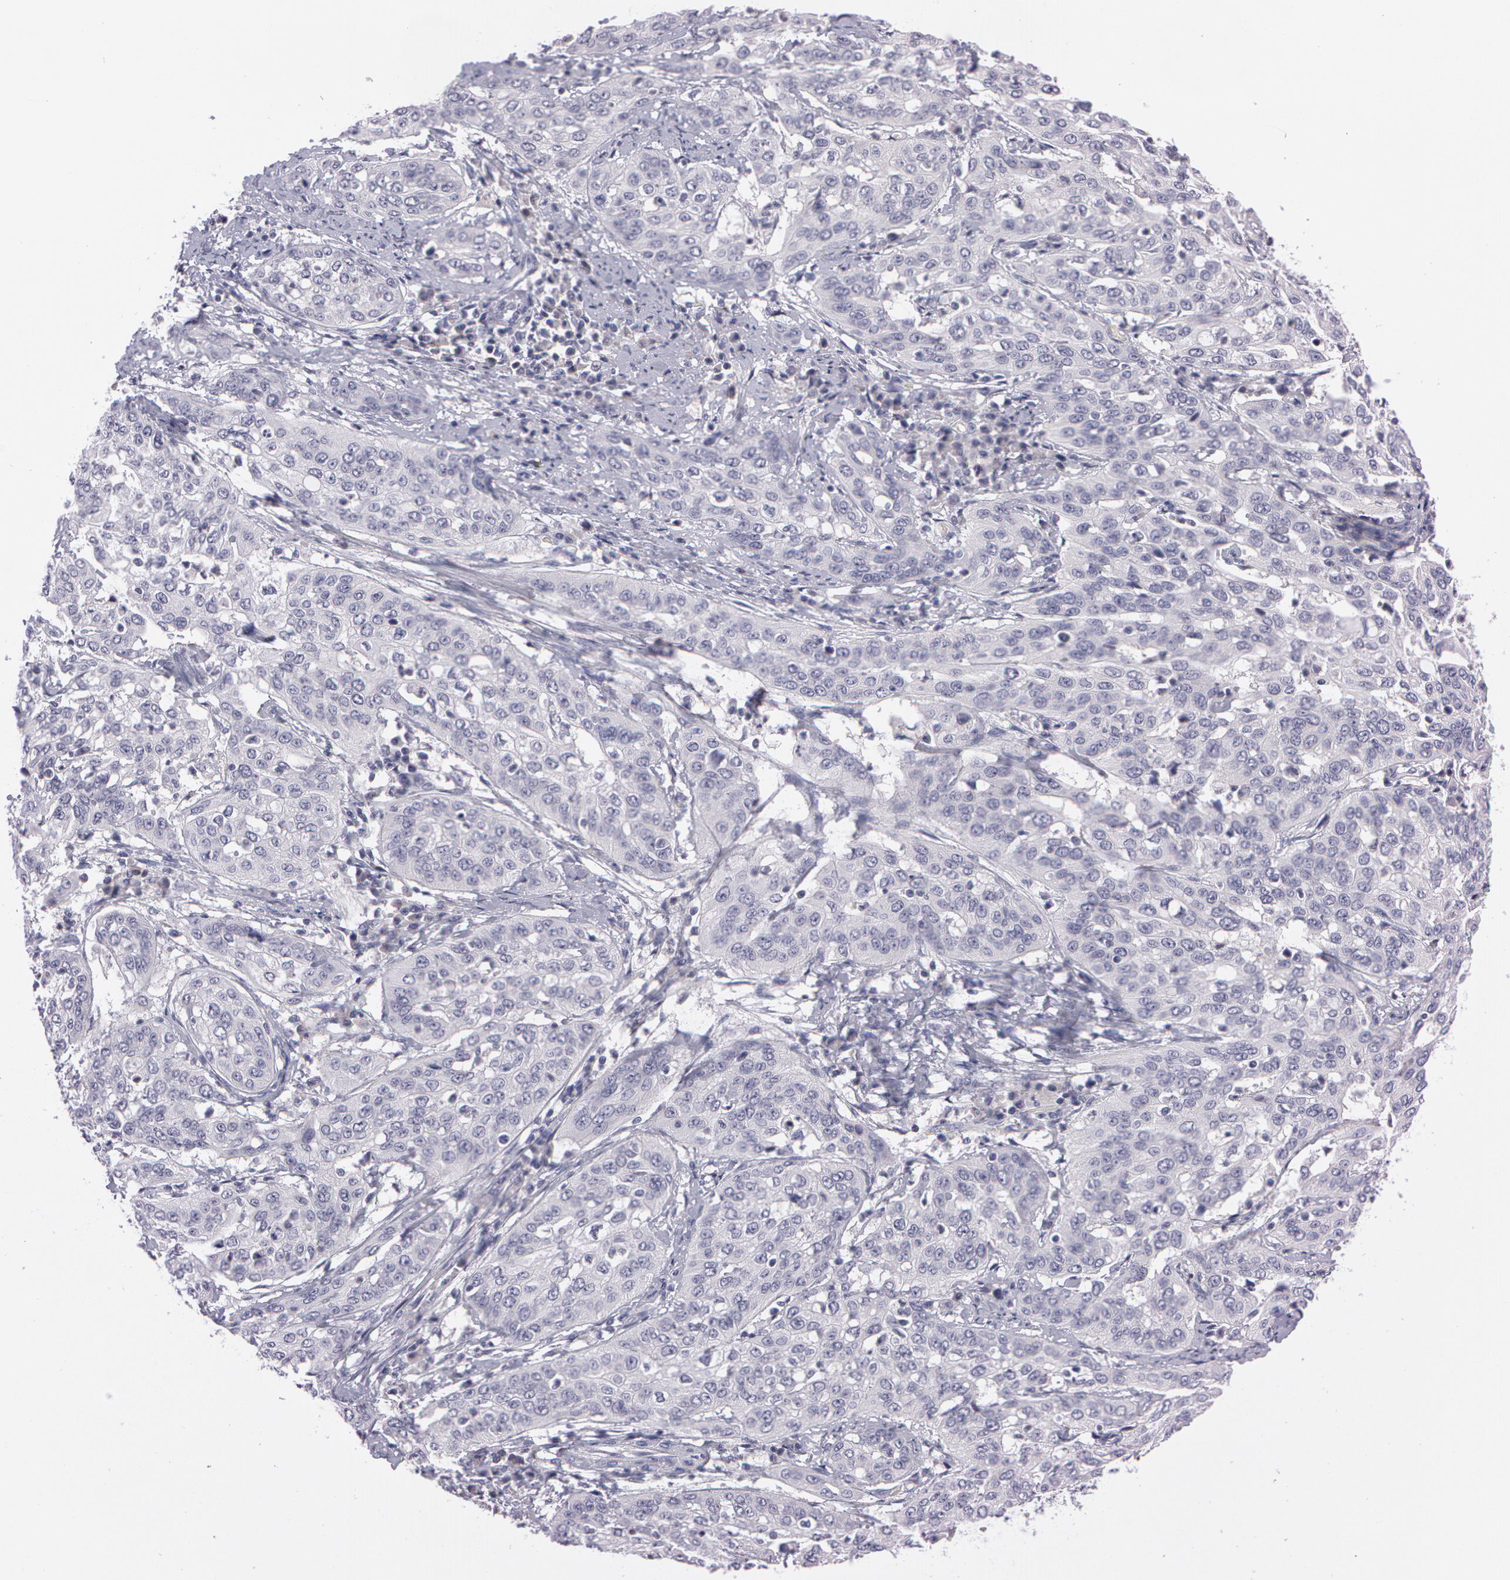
{"staining": {"intensity": "negative", "quantity": "none", "location": "none"}, "tissue": "cervical cancer", "cell_type": "Tumor cells", "image_type": "cancer", "snomed": [{"axis": "morphology", "description": "Squamous cell carcinoma, NOS"}, {"axis": "topography", "description": "Cervix"}], "caption": "Tumor cells are negative for protein expression in human cervical cancer. (DAB immunohistochemistry, high magnification).", "gene": "MXRA5", "patient": {"sex": "female", "age": 41}}